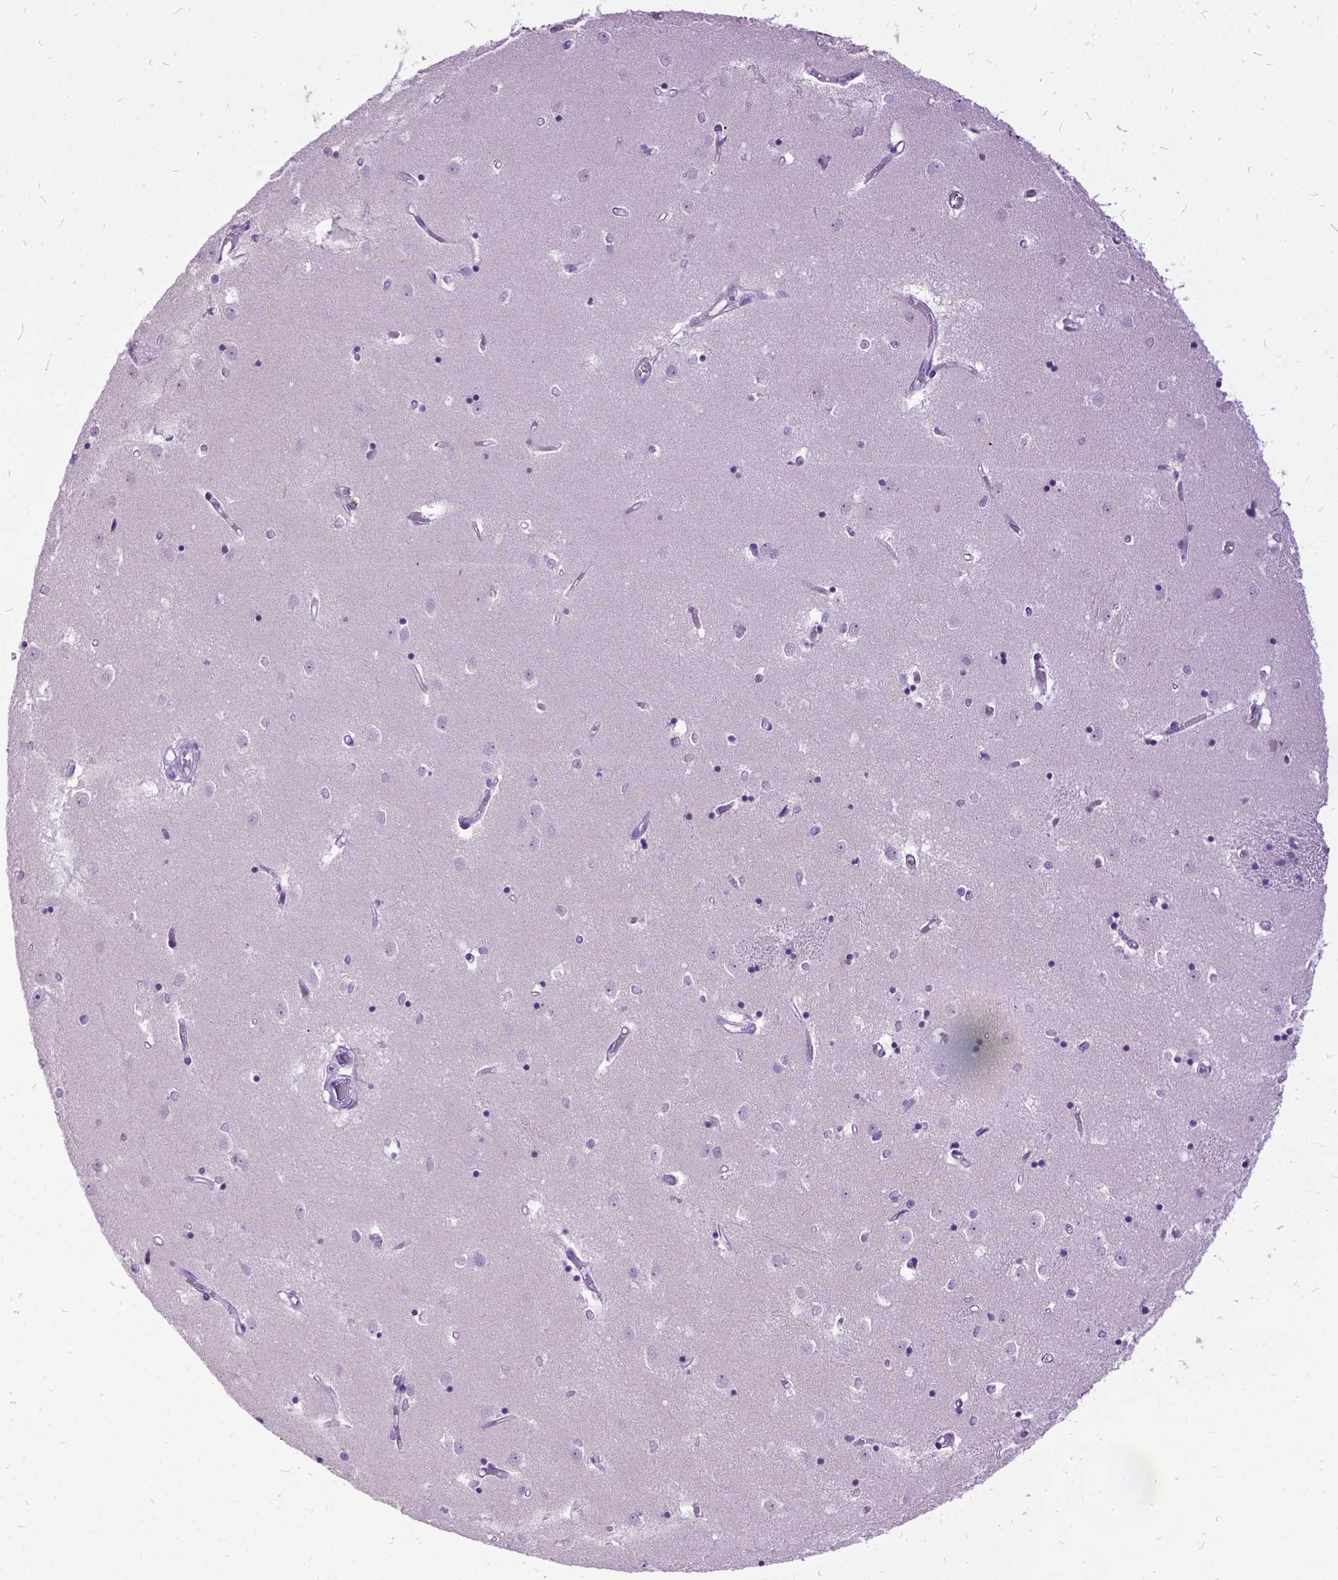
{"staining": {"intensity": "negative", "quantity": "none", "location": "none"}, "tissue": "caudate", "cell_type": "Glial cells", "image_type": "normal", "snomed": [{"axis": "morphology", "description": "Normal tissue, NOS"}, {"axis": "topography", "description": "Lateral ventricle wall"}], "caption": "A micrograph of caudate stained for a protein exhibits no brown staining in glial cells. (Immunohistochemistry, brightfield microscopy, high magnification).", "gene": "MME", "patient": {"sex": "male", "age": 54}}